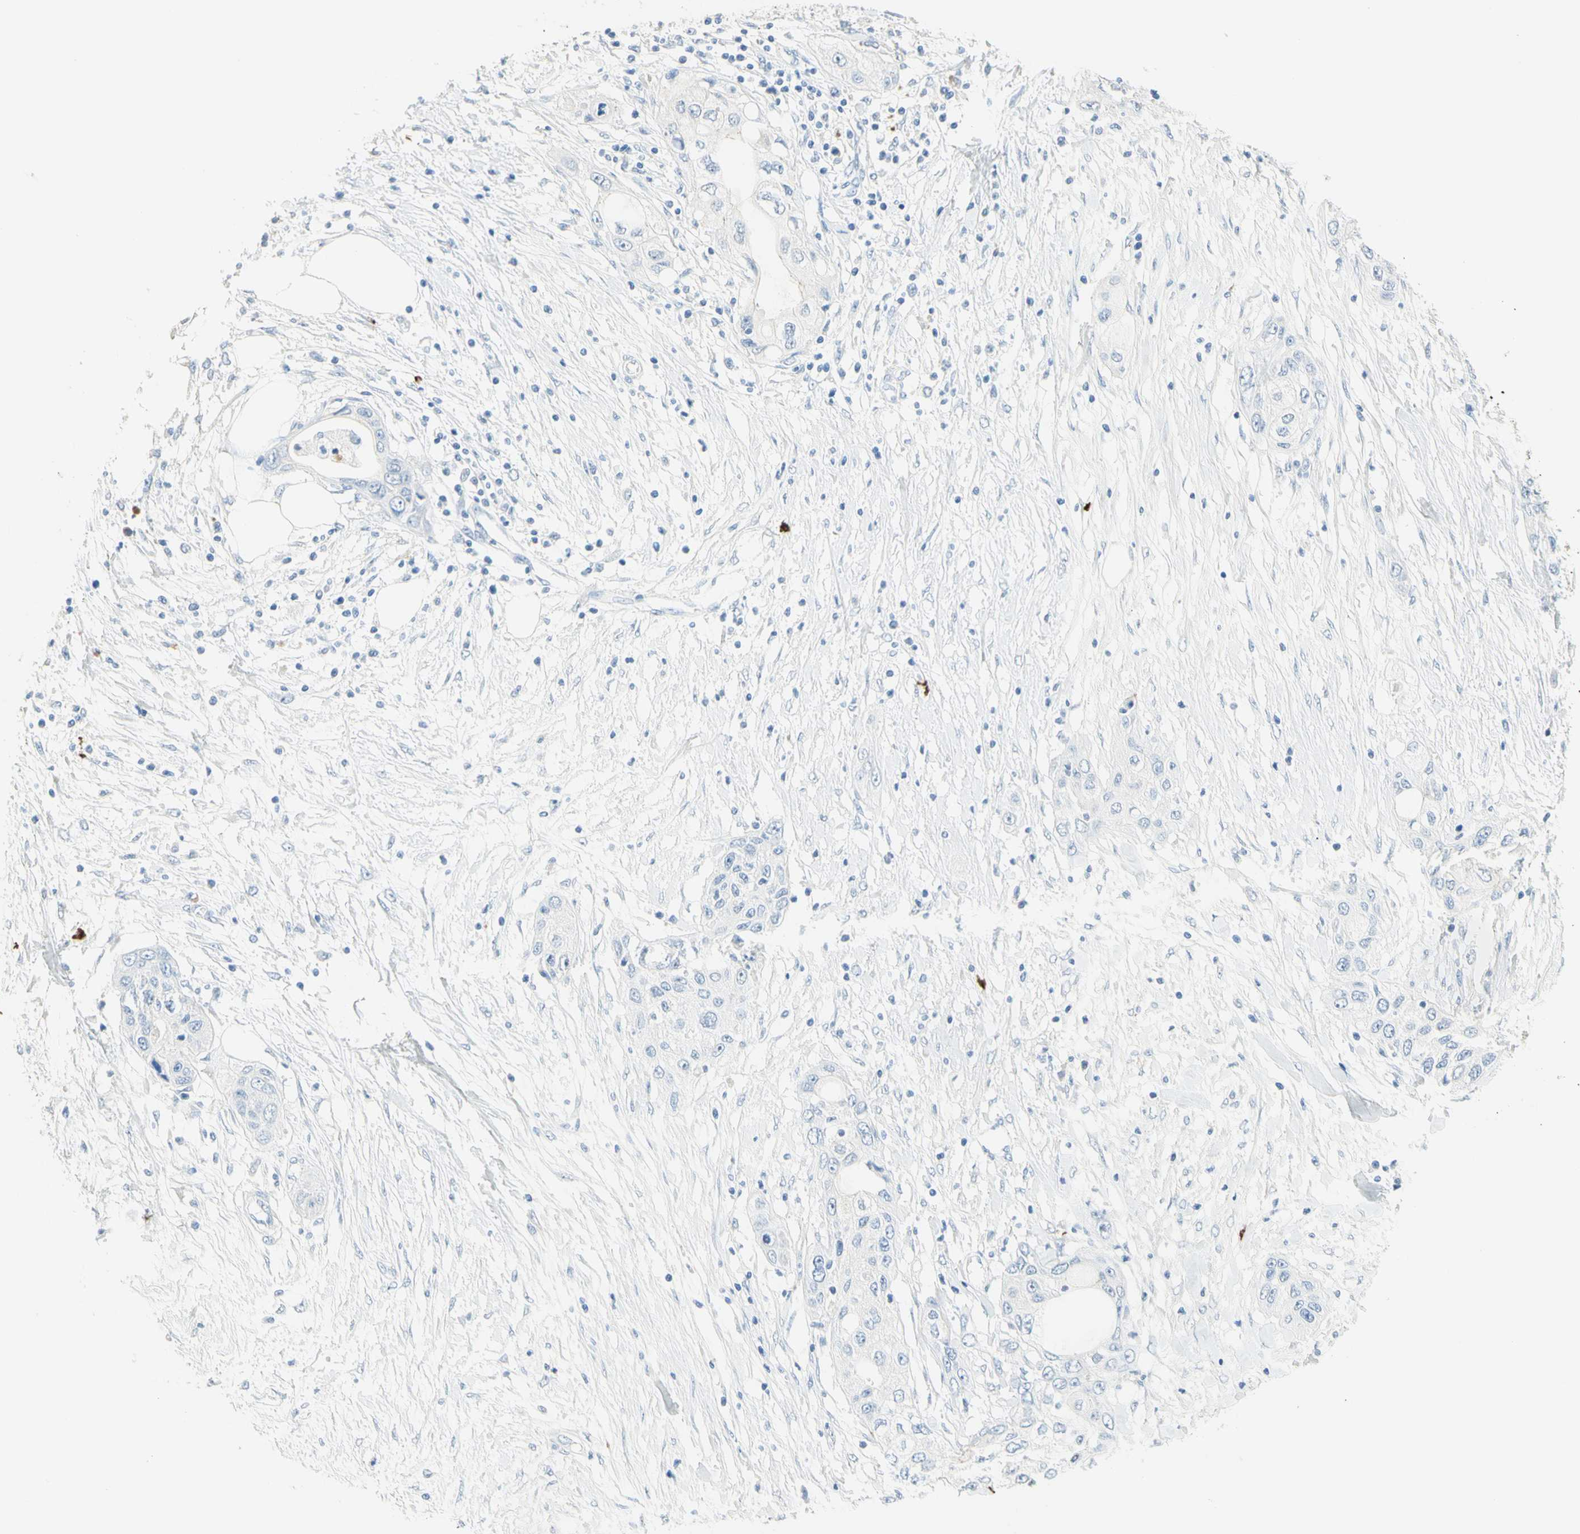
{"staining": {"intensity": "negative", "quantity": "none", "location": "none"}, "tissue": "pancreatic cancer", "cell_type": "Tumor cells", "image_type": "cancer", "snomed": [{"axis": "morphology", "description": "Adenocarcinoma, NOS"}, {"axis": "topography", "description": "Pancreas"}], "caption": "DAB (3,3'-diaminobenzidine) immunohistochemical staining of pancreatic adenocarcinoma exhibits no significant expression in tumor cells.", "gene": "NECTIN4", "patient": {"sex": "female", "age": 70}}